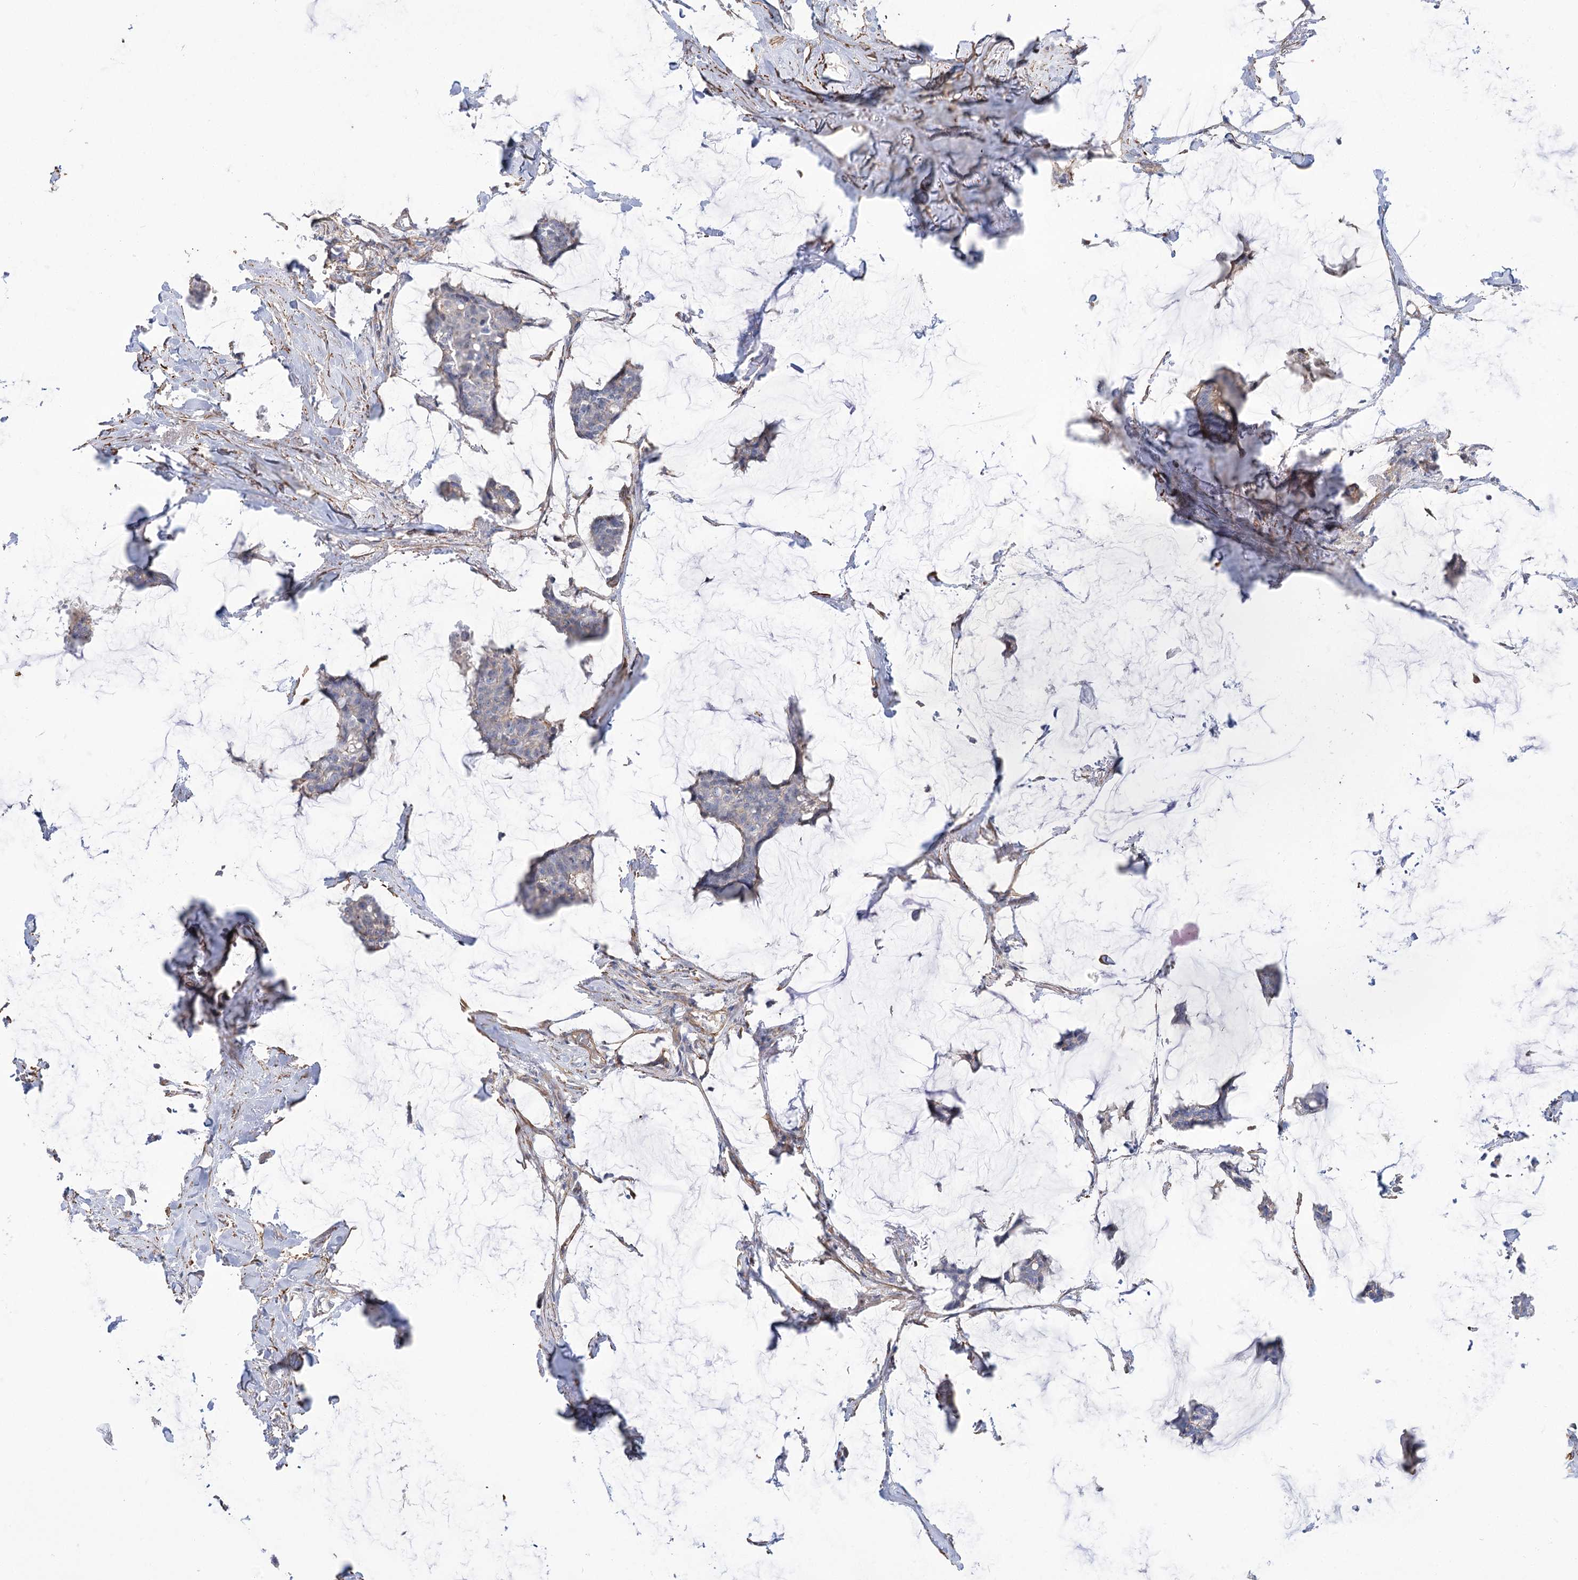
{"staining": {"intensity": "weak", "quantity": "<25%", "location": "cytoplasmic/membranous"}, "tissue": "breast cancer", "cell_type": "Tumor cells", "image_type": "cancer", "snomed": [{"axis": "morphology", "description": "Duct carcinoma"}, {"axis": "topography", "description": "Breast"}], "caption": "High magnification brightfield microscopy of breast intraductal carcinoma stained with DAB (brown) and counterstained with hematoxylin (blue): tumor cells show no significant expression. (DAB (3,3'-diaminobenzidine) immunohistochemistry (IHC) visualized using brightfield microscopy, high magnification).", "gene": "WASHC3", "patient": {"sex": "female", "age": 93}}